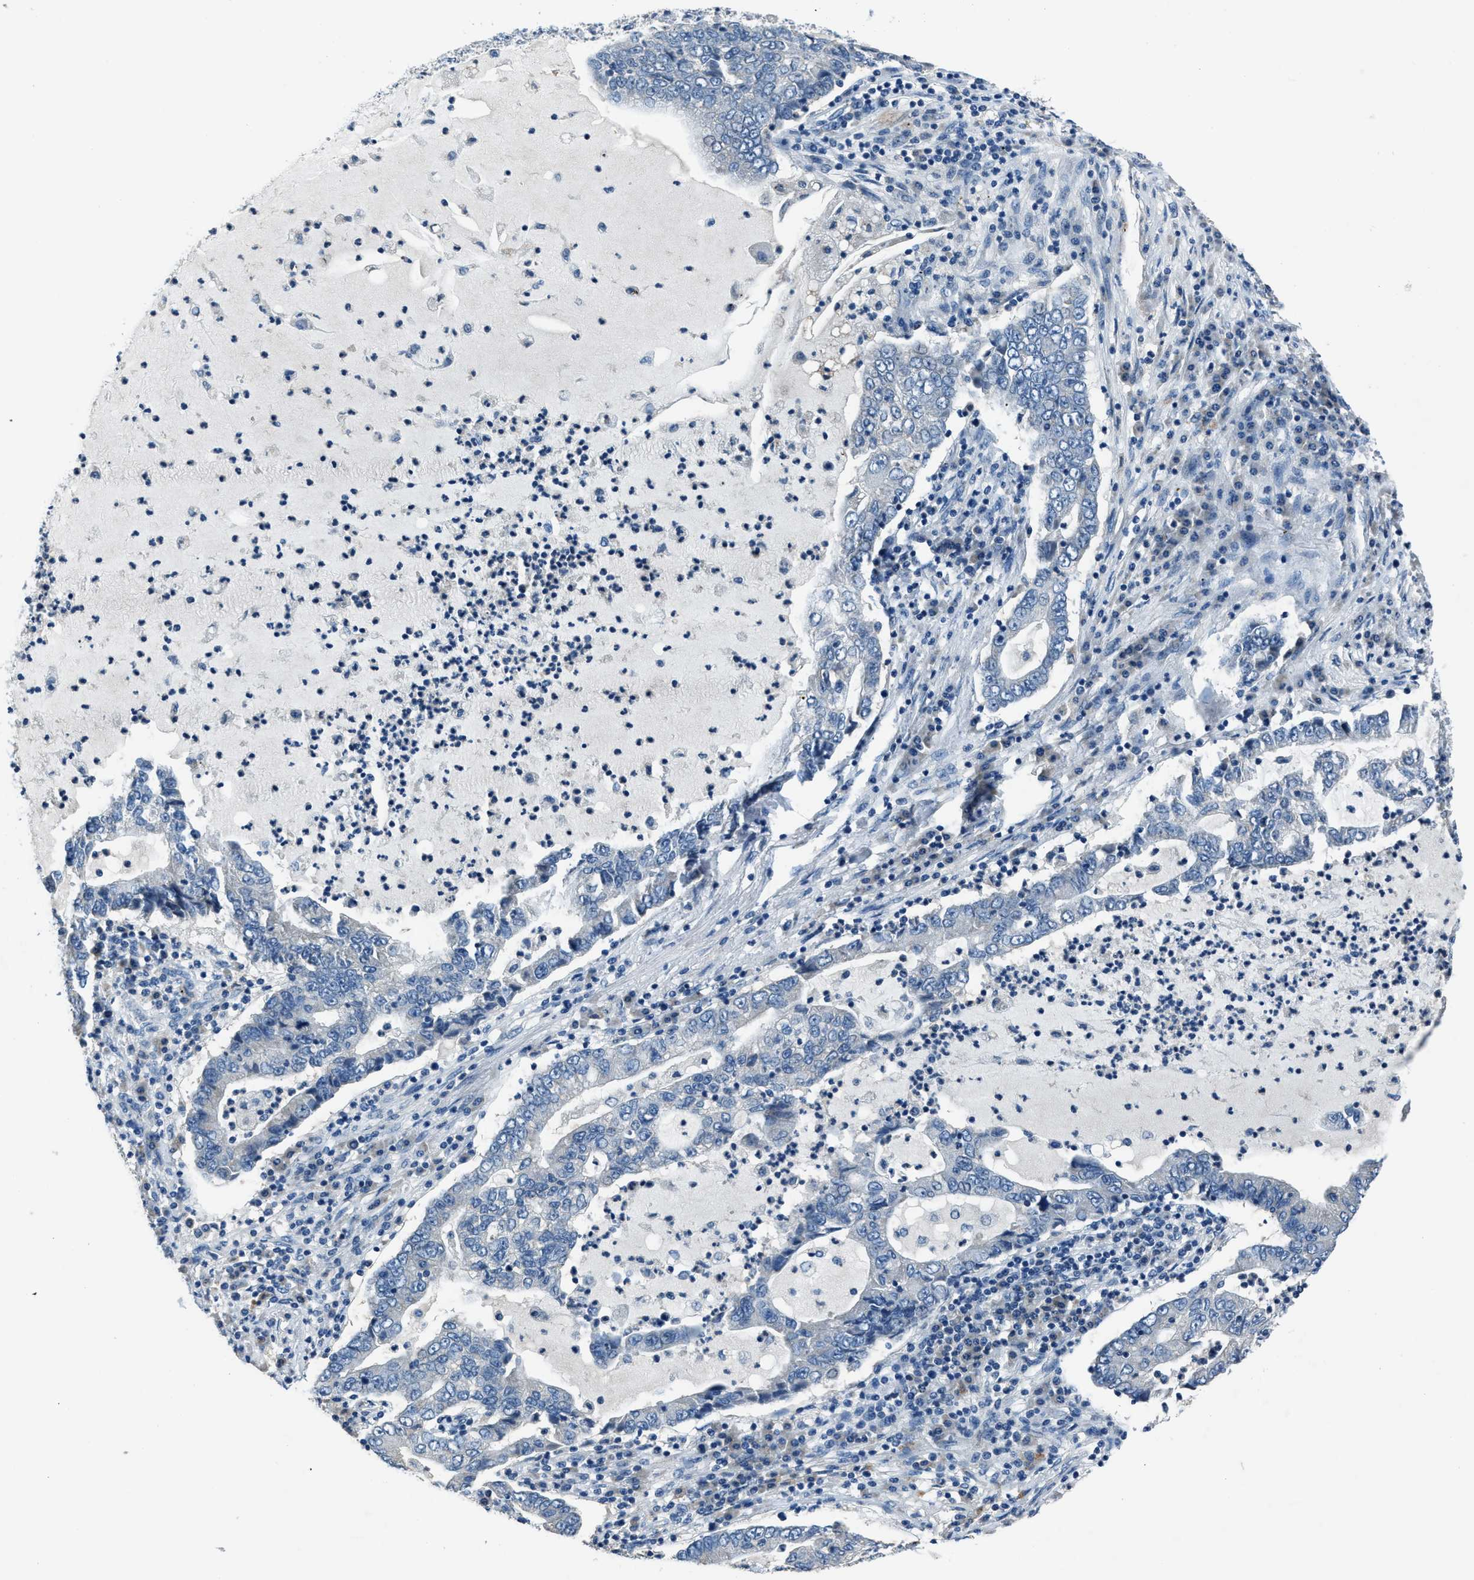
{"staining": {"intensity": "negative", "quantity": "none", "location": "none"}, "tissue": "lung cancer", "cell_type": "Tumor cells", "image_type": "cancer", "snomed": [{"axis": "morphology", "description": "Adenocarcinoma, NOS"}, {"axis": "topography", "description": "Lung"}], "caption": "High power microscopy photomicrograph of an immunohistochemistry photomicrograph of lung cancer, revealing no significant expression in tumor cells.", "gene": "ADAM2", "patient": {"sex": "female", "age": 51}}